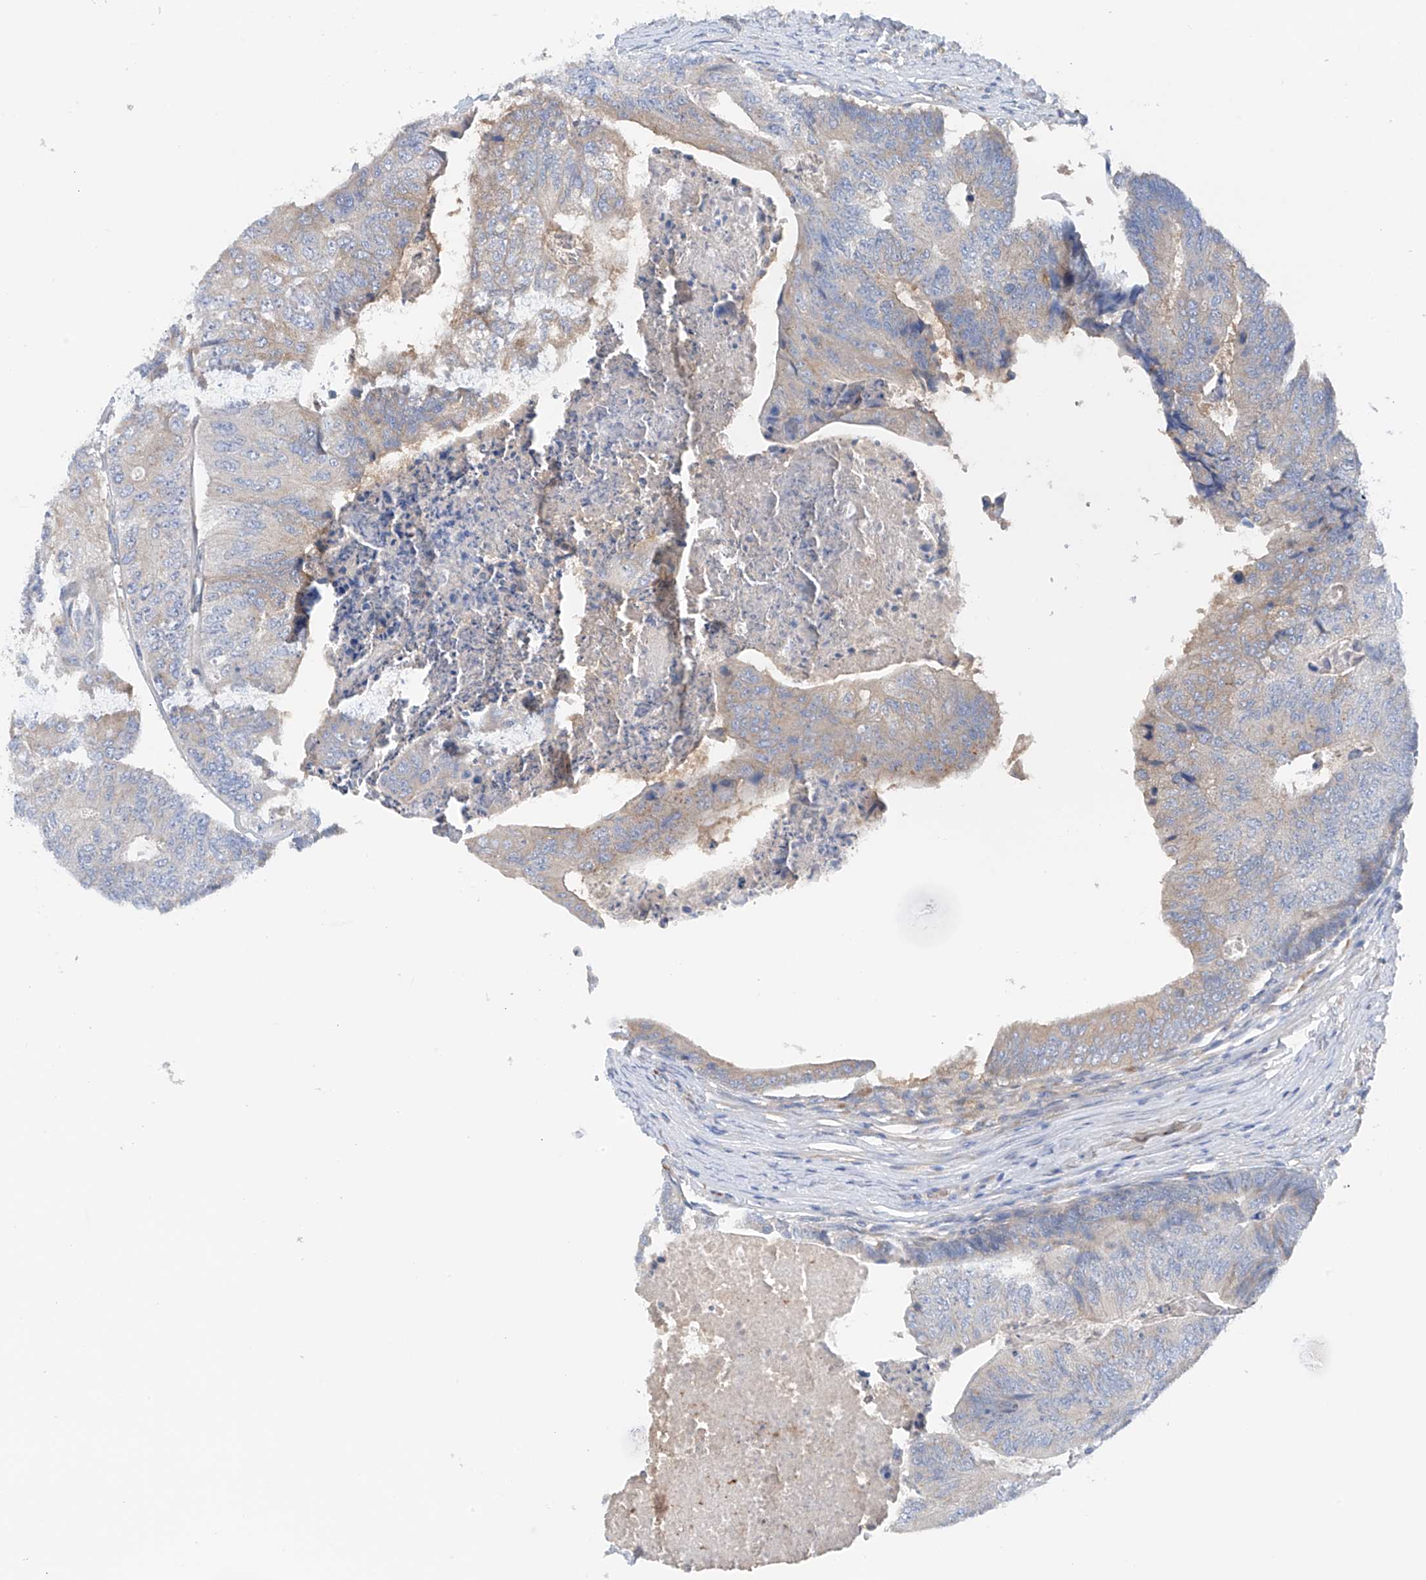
{"staining": {"intensity": "weak", "quantity": "<25%", "location": "cytoplasmic/membranous"}, "tissue": "colorectal cancer", "cell_type": "Tumor cells", "image_type": "cancer", "snomed": [{"axis": "morphology", "description": "Adenocarcinoma, NOS"}, {"axis": "topography", "description": "Colon"}], "caption": "Immunohistochemistry photomicrograph of neoplastic tissue: colorectal cancer stained with DAB displays no significant protein staining in tumor cells.", "gene": "SLC5A11", "patient": {"sex": "female", "age": 67}}